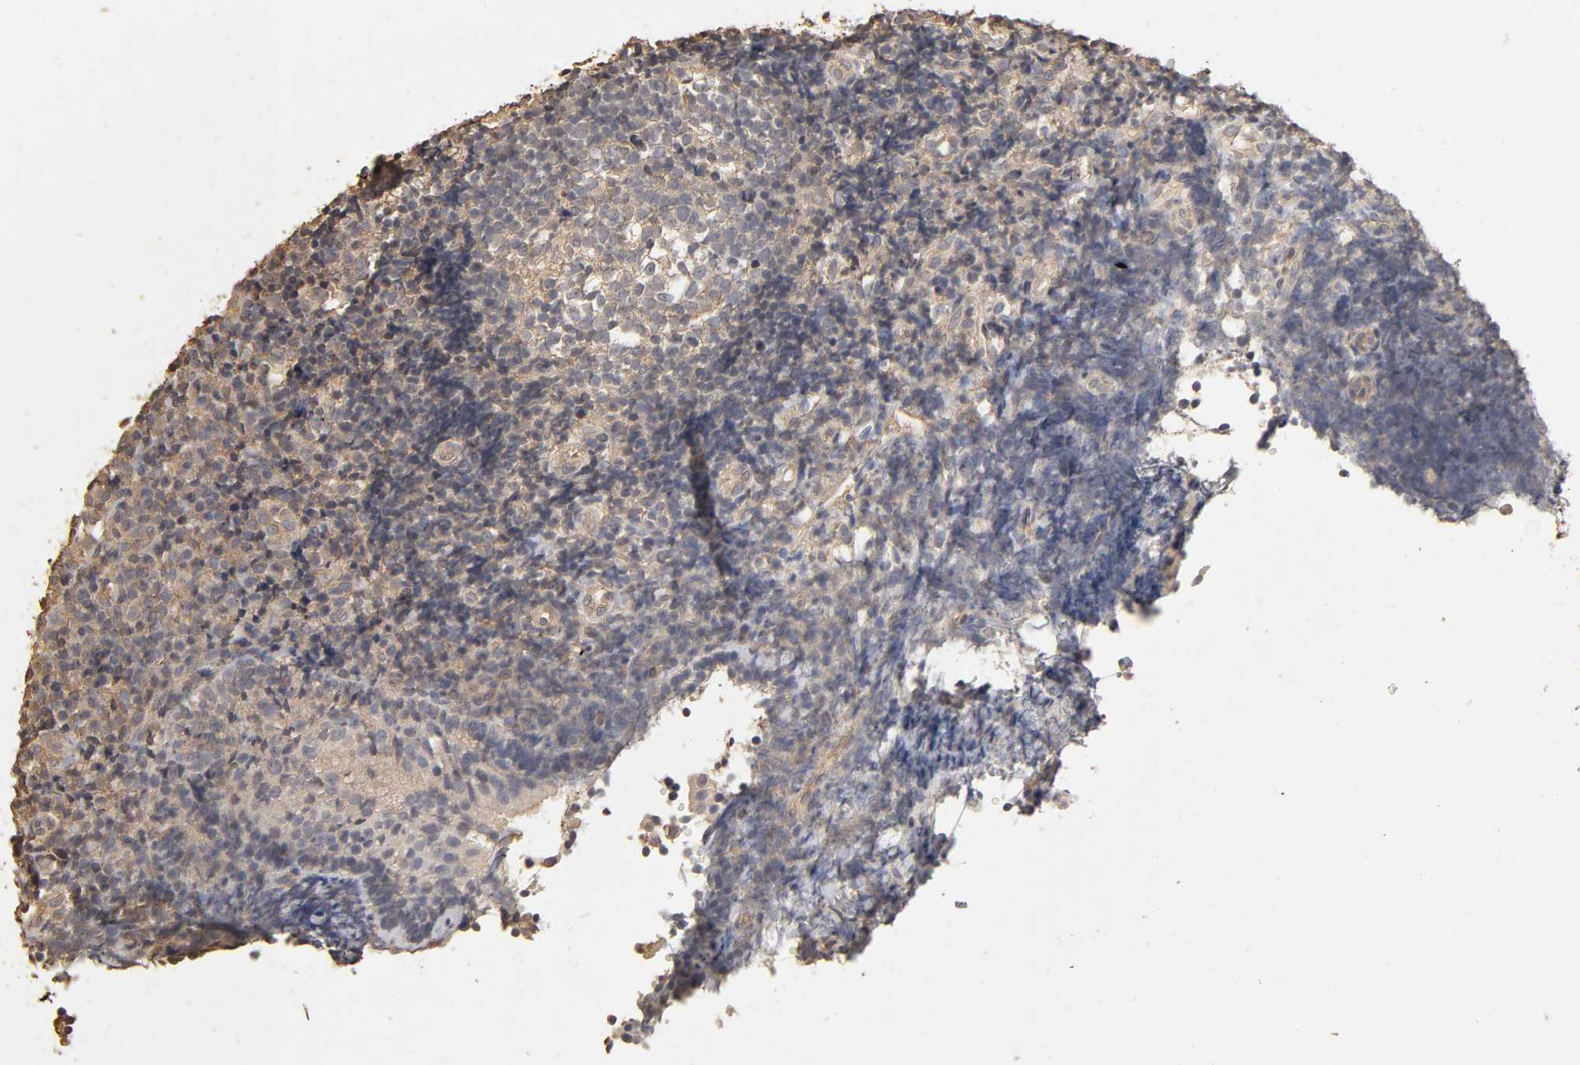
{"staining": {"intensity": "weak", "quantity": "25%-75%", "location": "cytoplasmic/membranous"}, "tissue": "tonsil", "cell_type": "Germinal center cells", "image_type": "normal", "snomed": [{"axis": "morphology", "description": "Normal tissue, NOS"}, {"axis": "topography", "description": "Tonsil"}], "caption": "Tonsil was stained to show a protein in brown. There is low levels of weak cytoplasmic/membranous staining in about 25%-75% of germinal center cells. (DAB (3,3'-diaminobenzidine) = brown stain, brightfield microscopy at high magnification).", "gene": "VSIG4", "patient": {"sex": "female", "age": 40}}